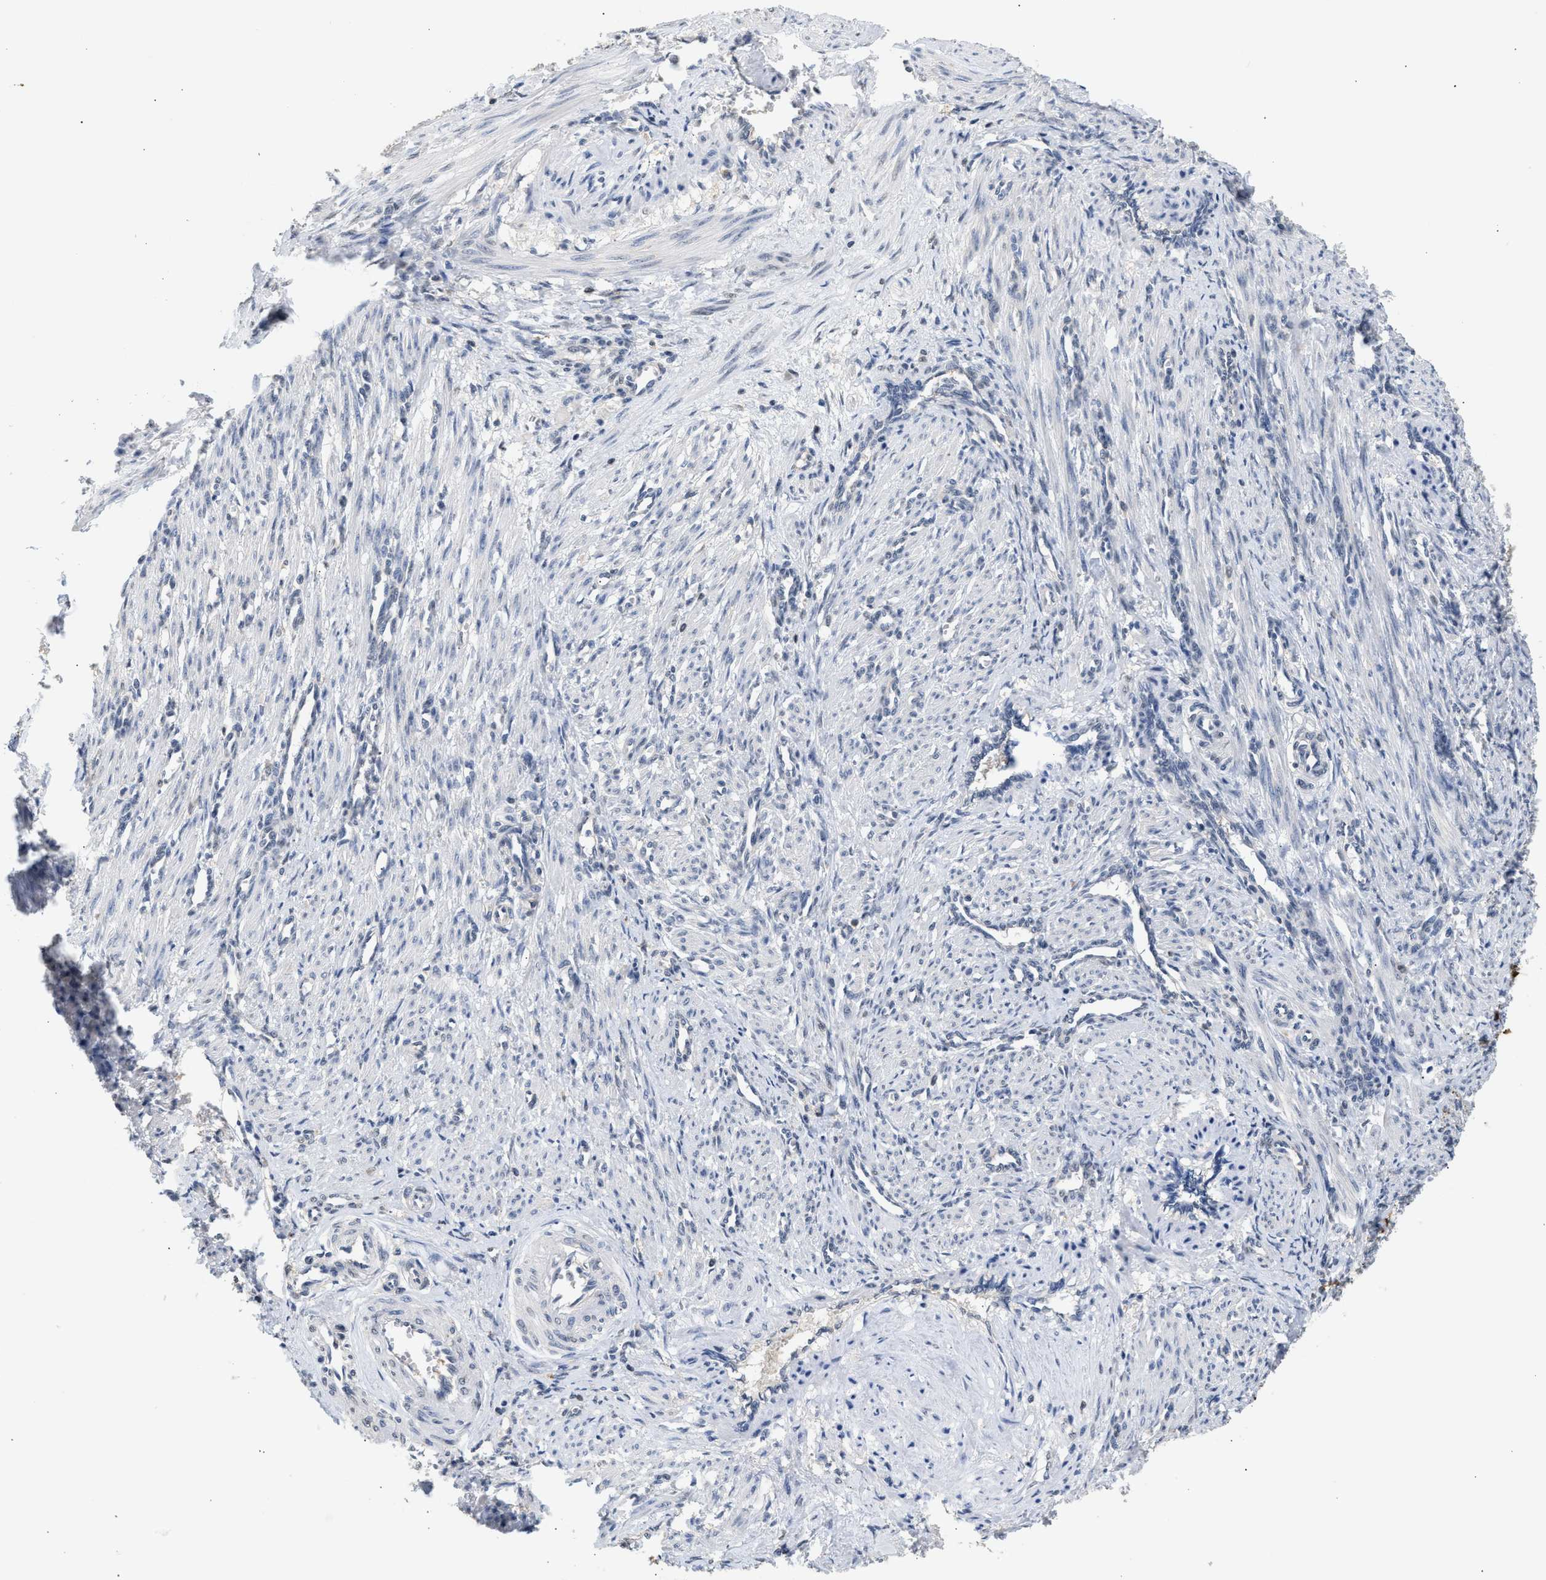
{"staining": {"intensity": "negative", "quantity": "none", "location": "none"}, "tissue": "smooth muscle", "cell_type": "Smooth muscle cells", "image_type": "normal", "snomed": [{"axis": "morphology", "description": "Normal tissue, NOS"}, {"axis": "topography", "description": "Endometrium"}], "caption": "Protein analysis of benign smooth muscle reveals no significant staining in smooth muscle cells.", "gene": "PPM1L", "patient": {"sex": "female", "age": 33}}